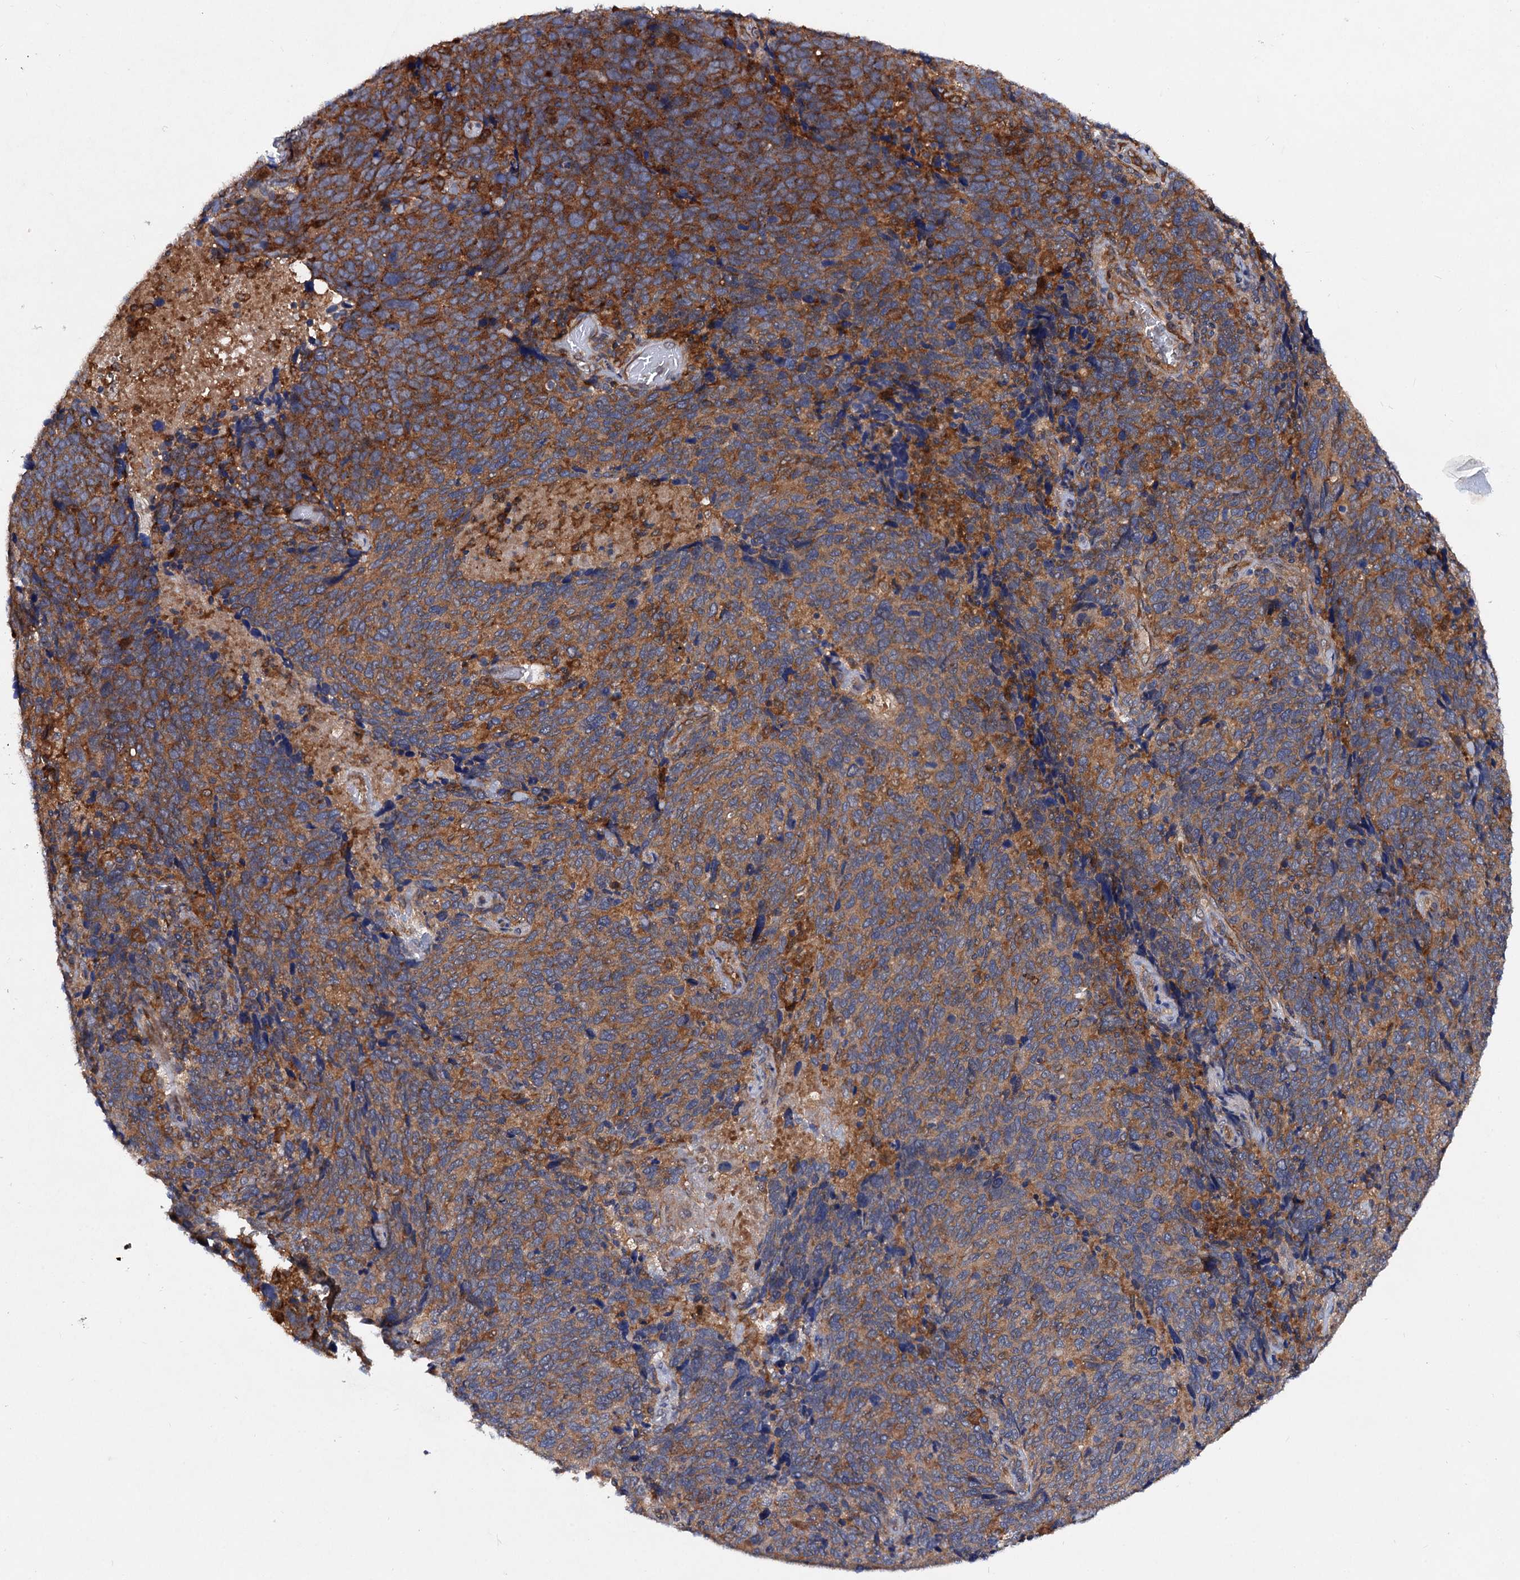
{"staining": {"intensity": "moderate", "quantity": "25%-75%", "location": "cytoplasmic/membranous"}, "tissue": "cervical cancer", "cell_type": "Tumor cells", "image_type": "cancer", "snomed": [{"axis": "morphology", "description": "Squamous cell carcinoma, NOS"}, {"axis": "topography", "description": "Cervix"}], "caption": "Immunohistochemical staining of squamous cell carcinoma (cervical) shows moderate cytoplasmic/membranous protein positivity in approximately 25%-75% of tumor cells. The protein of interest is shown in brown color, while the nuclei are stained blue.", "gene": "VPS29", "patient": {"sex": "female", "age": 41}}